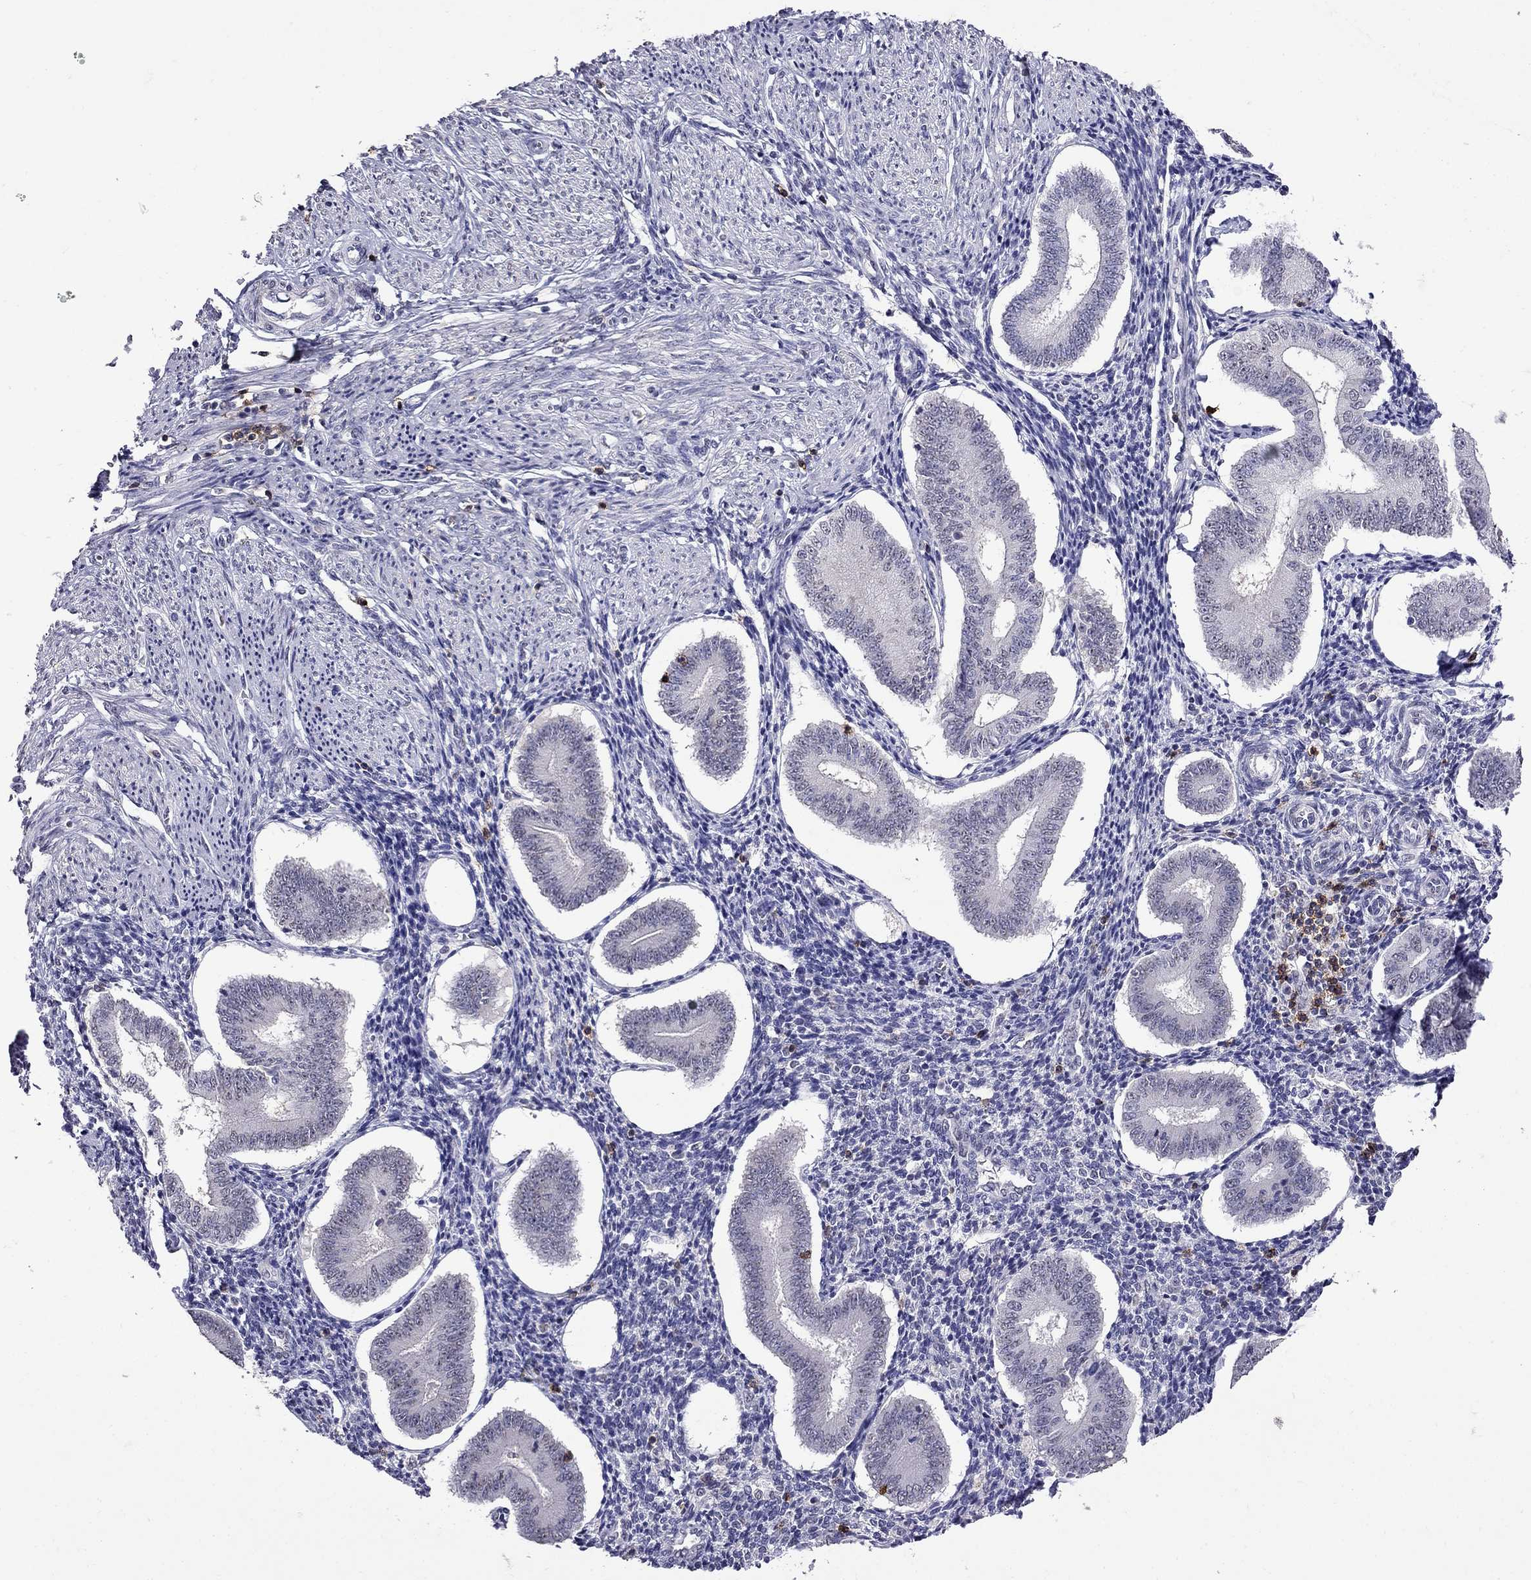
{"staining": {"intensity": "negative", "quantity": "none", "location": "none"}, "tissue": "endometrium", "cell_type": "Cells in endometrial stroma", "image_type": "normal", "snomed": [{"axis": "morphology", "description": "Normal tissue, NOS"}, {"axis": "topography", "description": "Endometrium"}], "caption": "Immunohistochemical staining of unremarkable endometrium demonstrates no significant staining in cells in endometrial stroma. (Brightfield microscopy of DAB (3,3'-diaminobenzidine) IHC at high magnification).", "gene": "CD8B", "patient": {"sex": "female", "age": 40}}